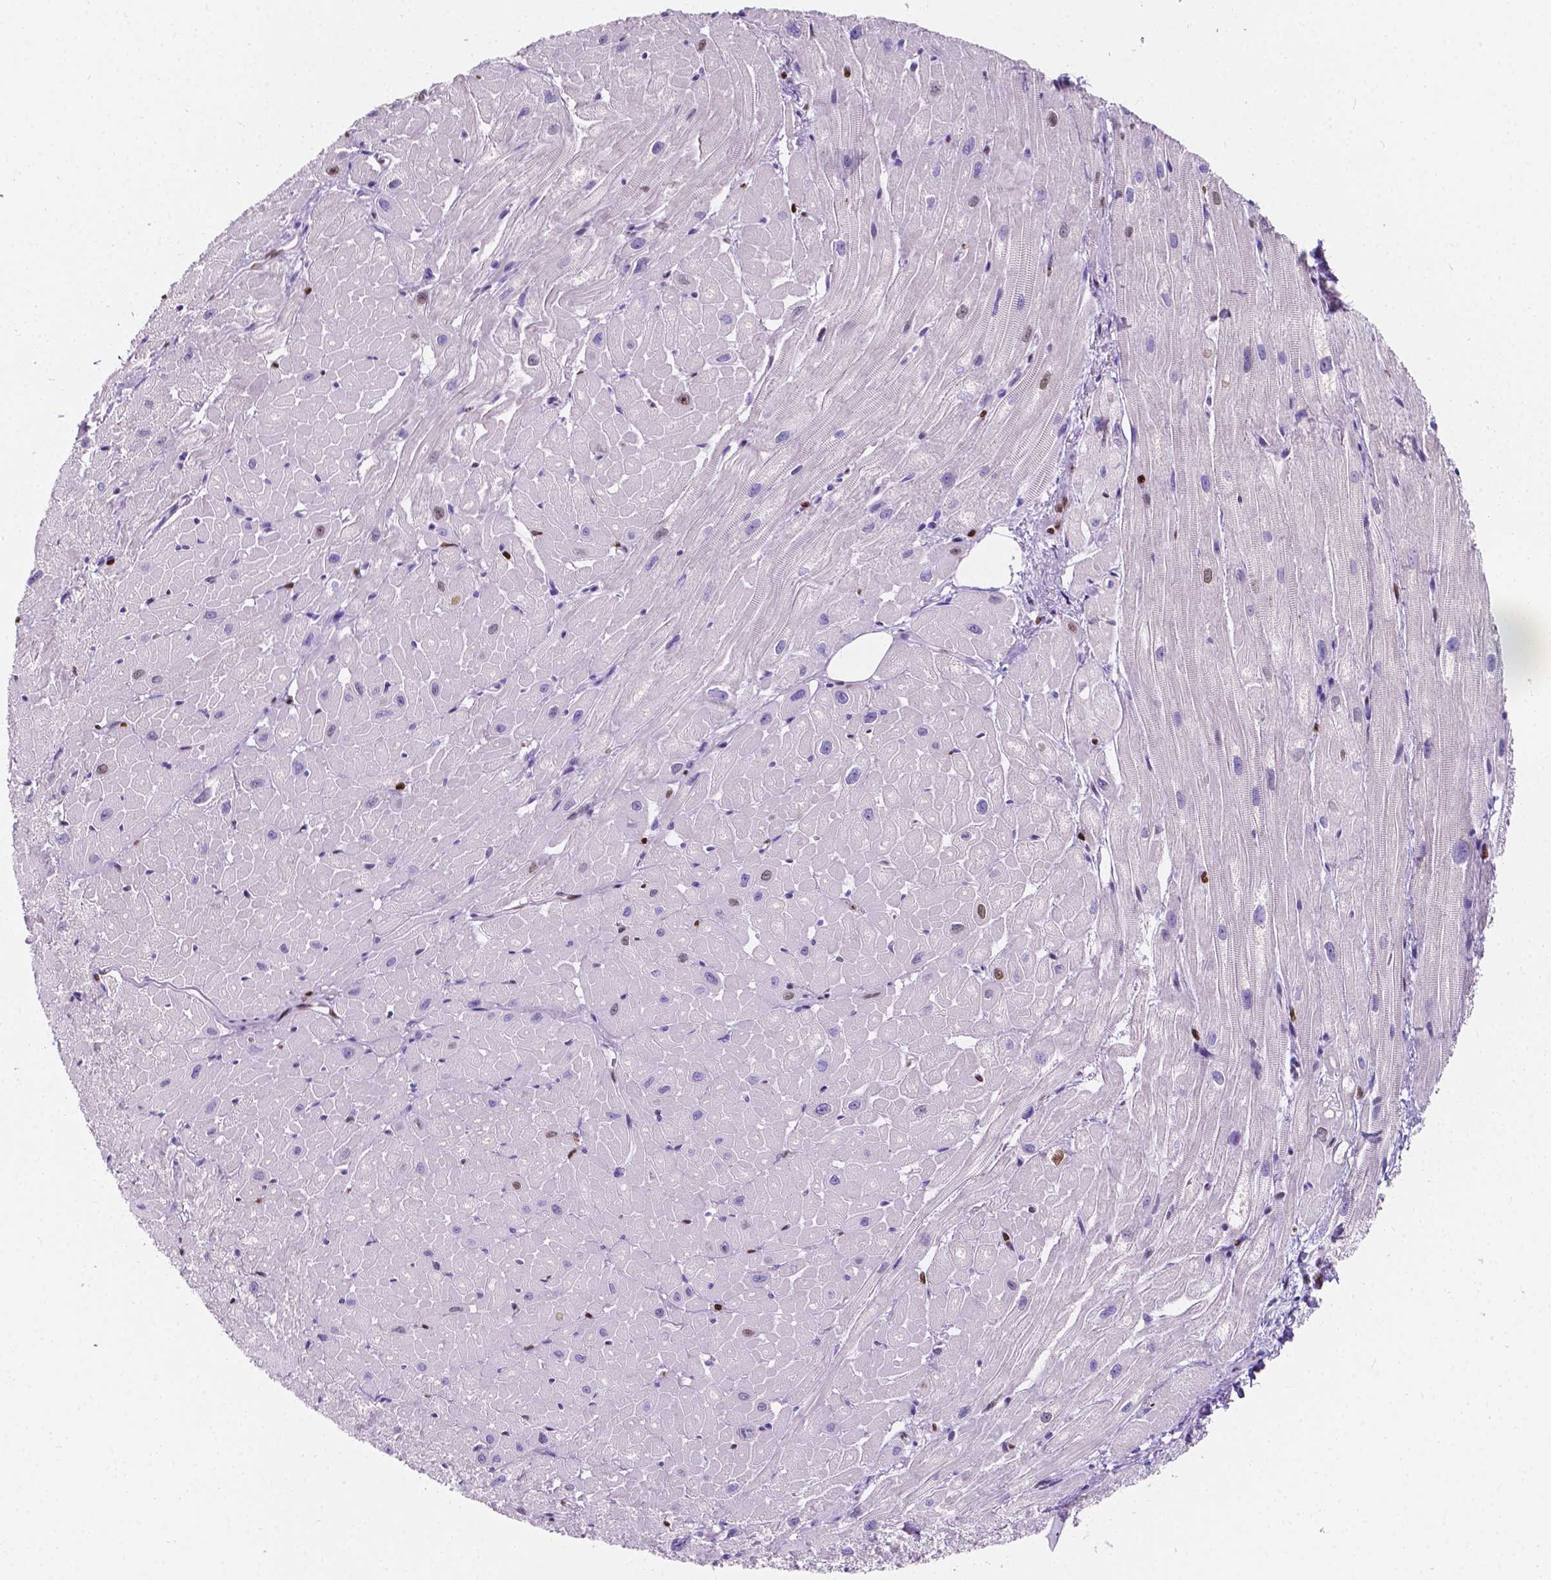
{"staining": {"intensity": "negative", "quantity": "none", "location": "none"}, "tissue": "heart muscle", "cell_type": "Cardiomyocytes", "image_type": "normal", "snomed": [{"axis": "morphology", "description": "Normal tissue, NOS"}, {"axis": "topography", "description": "Heart"}], "caption": "This image is of benign heart muscle stained with immunohistochemistry to label a protein in brown with the nuclei are counter-stained blue. There is no positivity in cardiomyocytes. (Stains: DAB immunohistochemistry with hematoxylin counter stain, Microscopy: brightfield microscopy at high magnification).", "gene": "CBY3", "patient": {"sex": "male", "age": 62}}